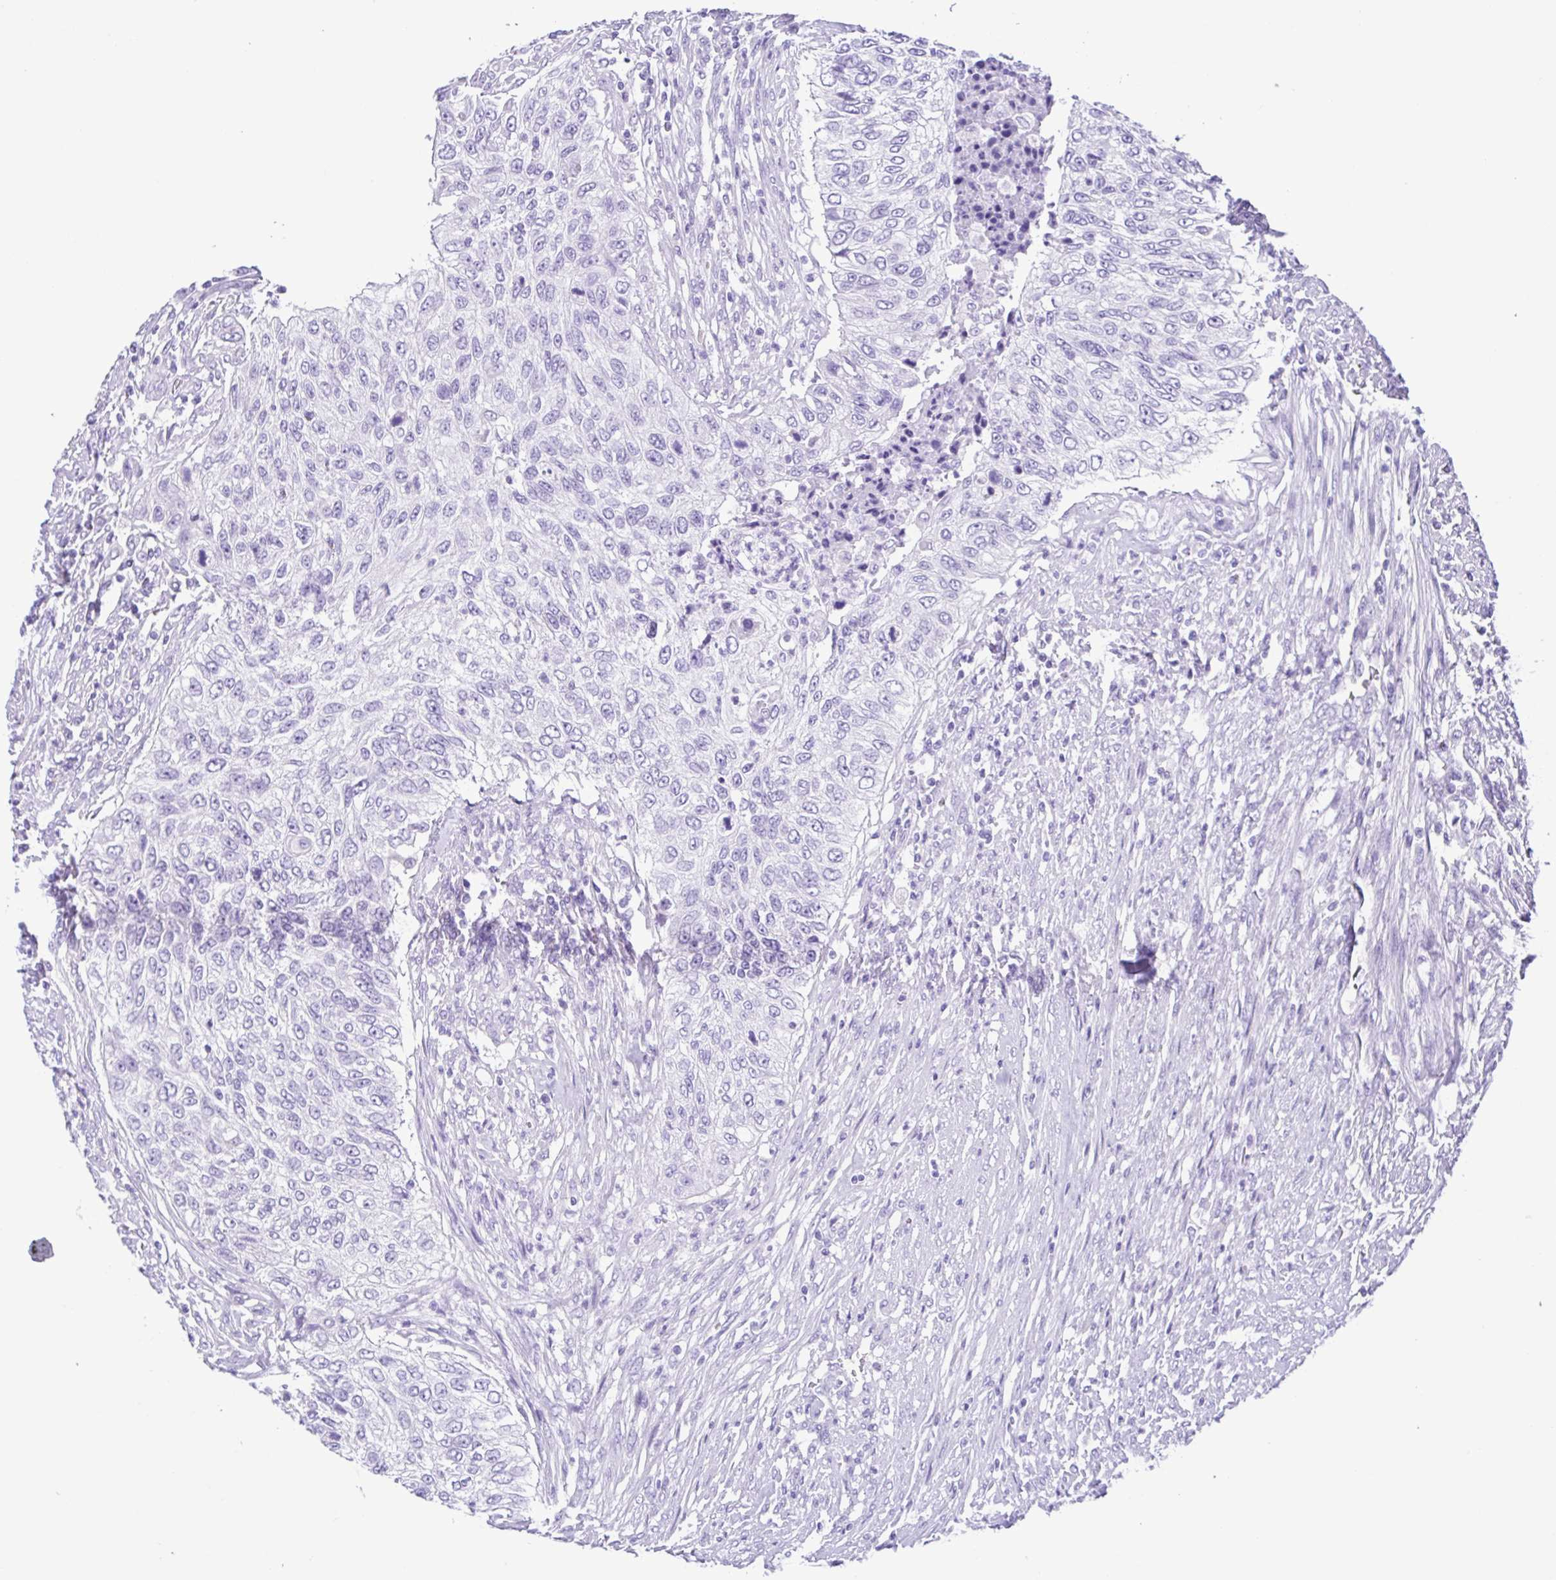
{"staining": {"intensity": "negative", "quantity": "none", "location": "none"}, "tissue": "urothelial cancer", "cell_type": "Tumor cells", "image_type": "cancer", "snomed": [{"axis": "morphology", "description": "Urothelial carcinoma, High grade"}, {"axis": "topography", "description": "Urinary bladder"}], "caption": "This is an IHC micrograph of urothelial carcinoma (high-grade). There is no positivity in tumor cells.", "gene": "SPATA16", "patient": {"sex": "female", "age": 60}}